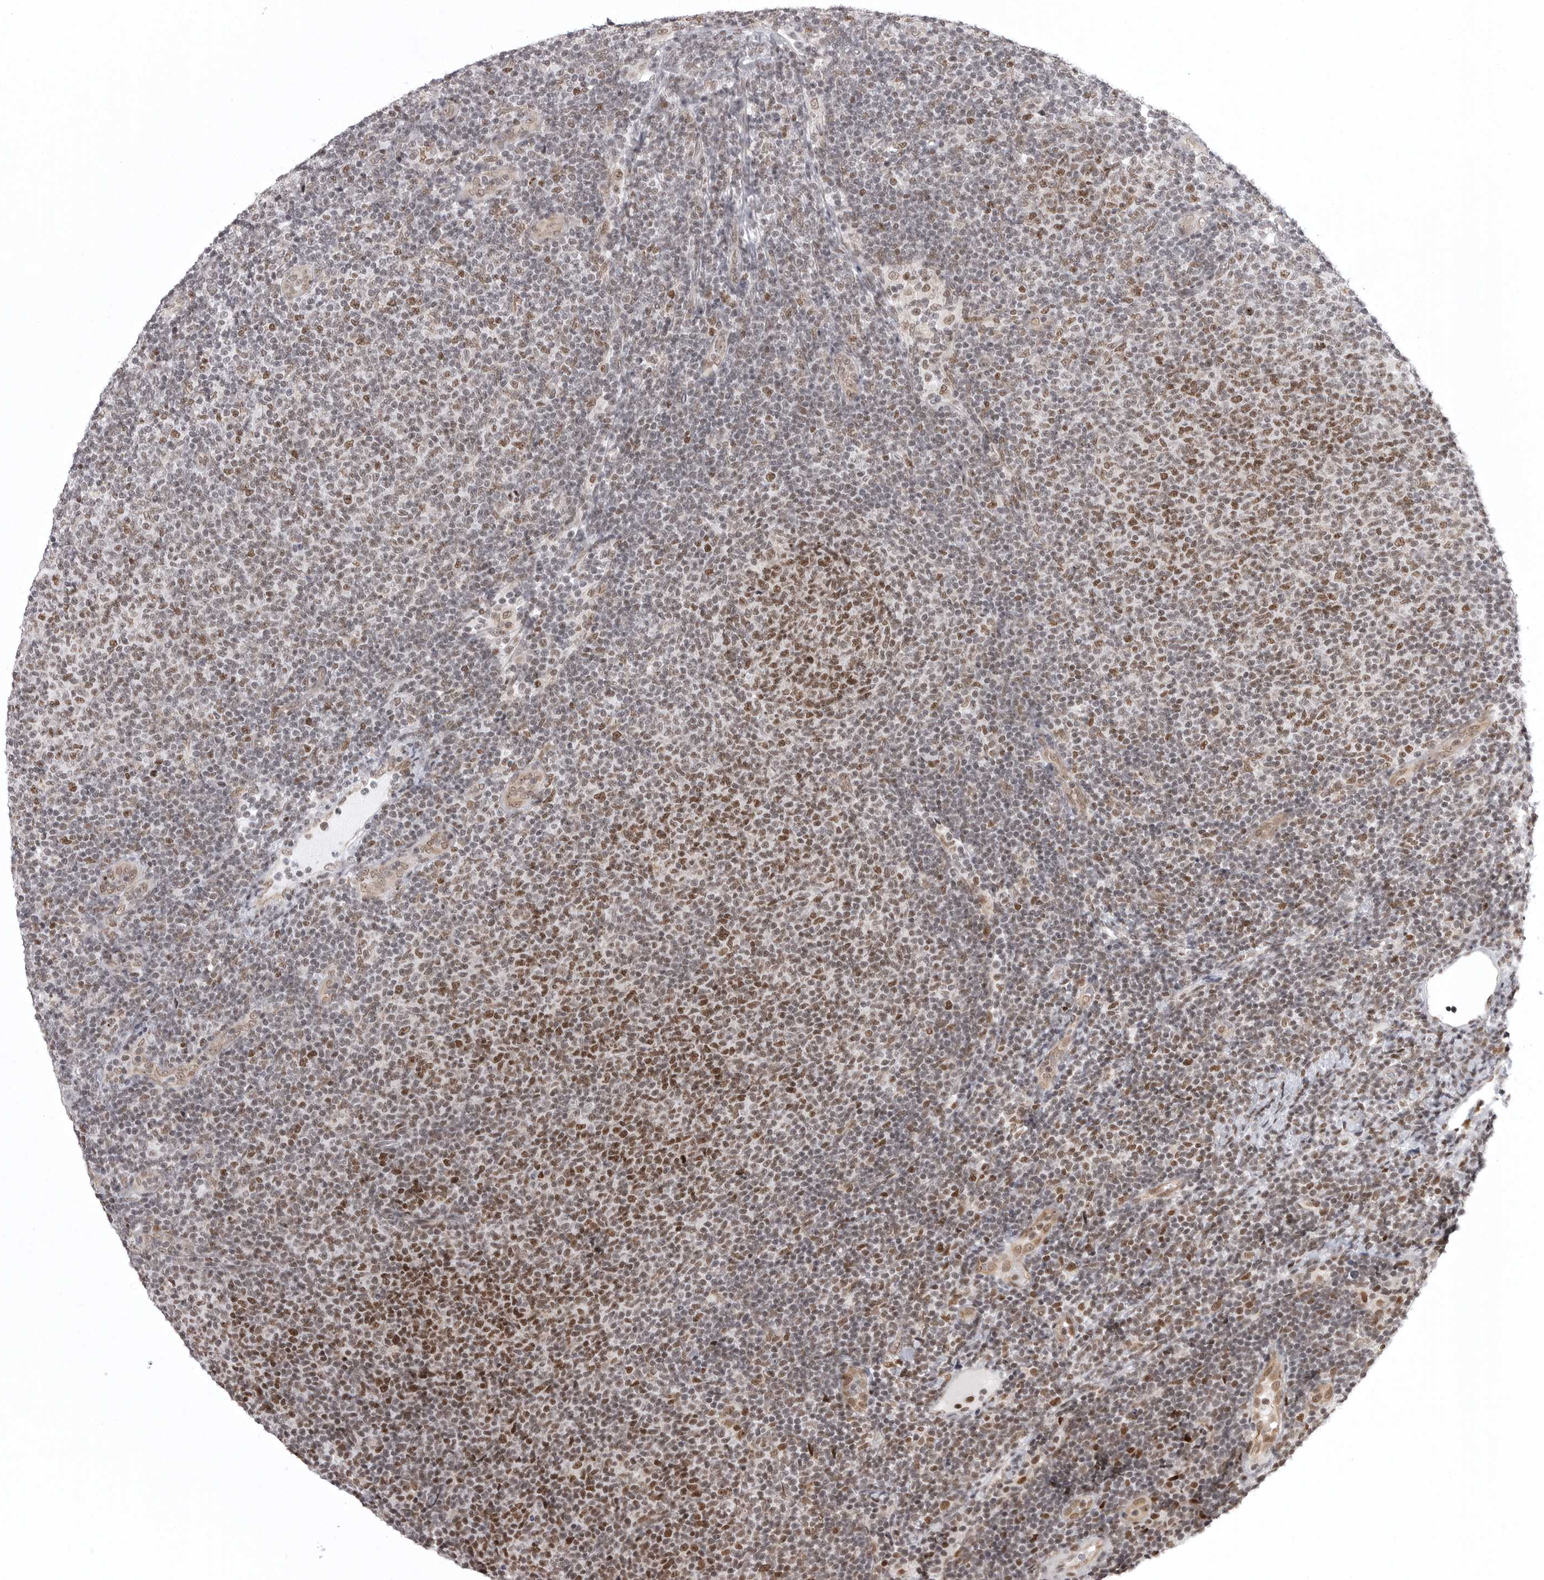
{"staining": {"intensity": "moderate", "quantity": "25%-75%", "location": "nuclear"}, "tissue": "lymphoma", "cell_type": "Tumor cells", "image_type": "cancer", "snomed": [{"axis": "morphology", "description": "Malignant lymphoma, non-Hodgkin's type, Low grade"}, {"axis": "topography", "description": "Lymph node"}], "caption": "Brown immunohistochemical staining in low-grade malignant lymphoma, non-Hodgkin's type displays moderate nuclear expression in about 25%-75% of tumor cells.", "gene": "PRDM10", "patient": {"sex": "male", "age": 66}}